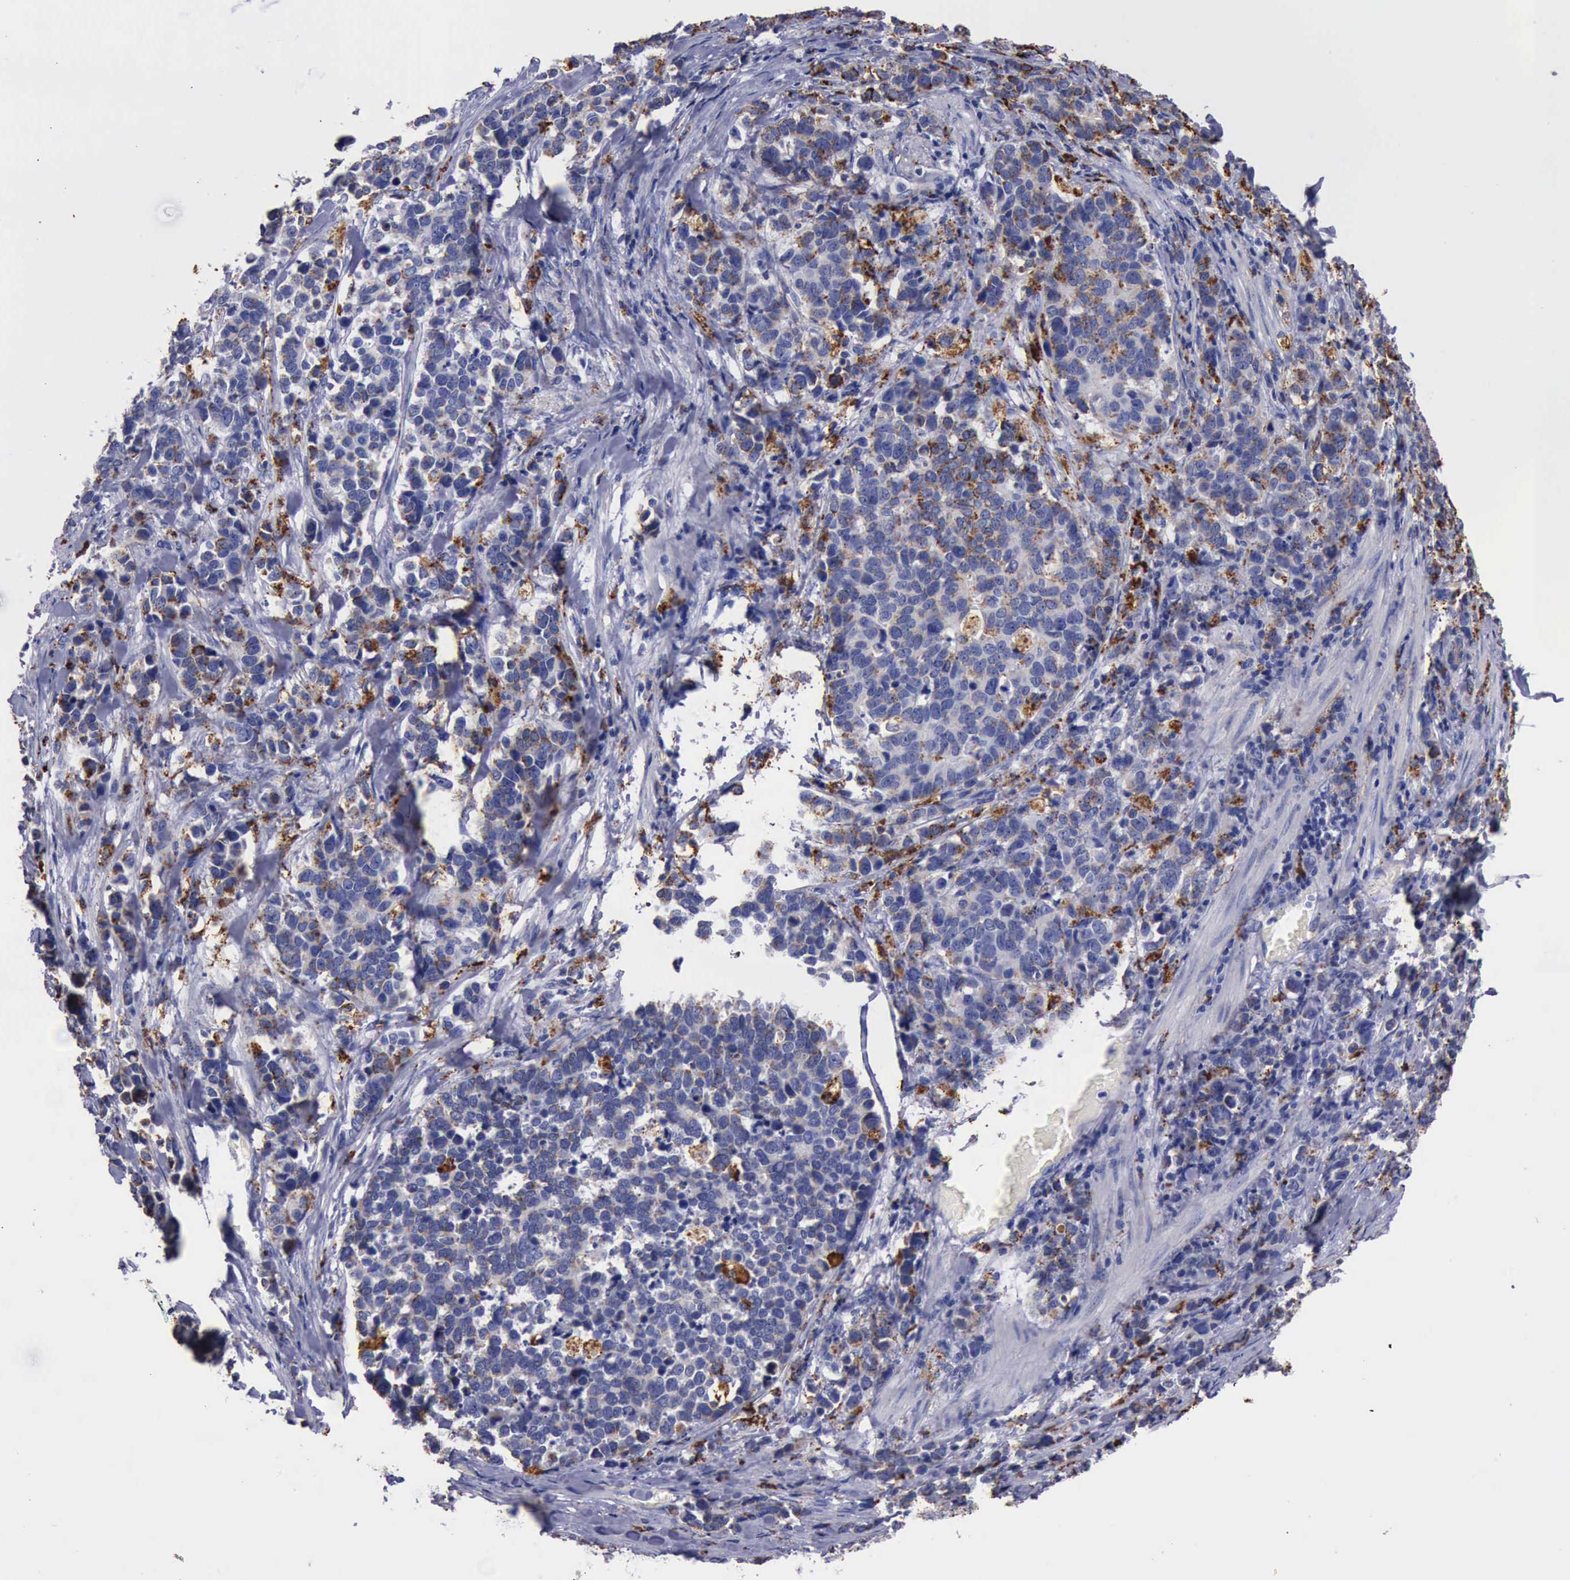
{"staining": {"intensity": "moderate", "quantity": "25%-75%", "location": "cytoplasmic/membranous"}, "tissue": "stomach cancer", "cell_type": "Tumor cells", "image_type": "cancer", "snomed": [{"axis": "morphology", "description": "Adenocarcinoma, NOS"}, {"axis": "topography", "description": "Stomach, upper"}], "caption": "The micrograph reveals a brown stain indicating the presence of a protein in the cytoplasmic/membranous of tumor cells in stomach cancer (adenocarcinoma).", "gene": "CTSD", "patient": {"sex": "male", "age": 71}}